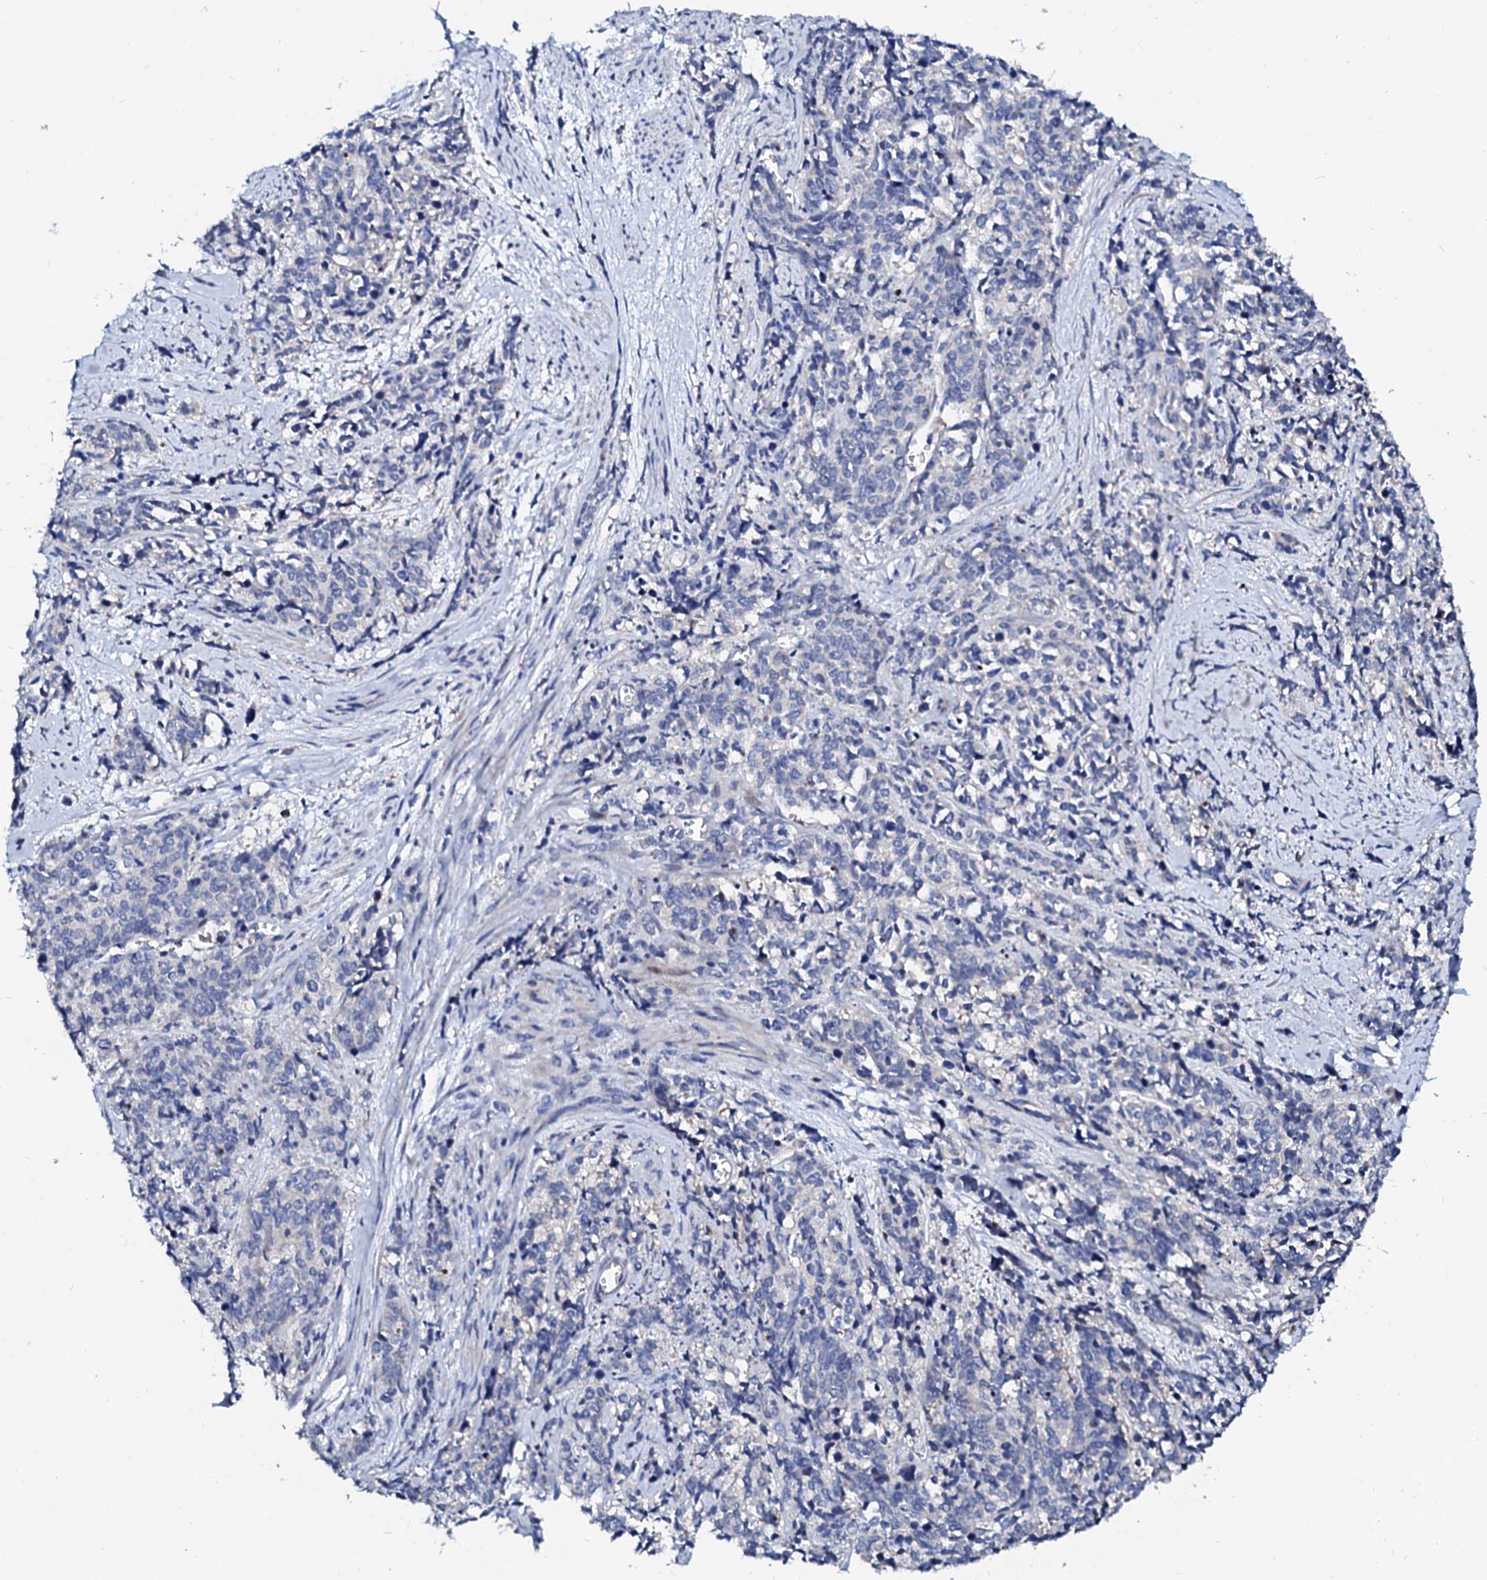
{"staining": {"intensity": "negative", "quantity": "none", "location": "none"}, "tissue": "cervical cancer", "cell_type": "Tumor cells", "image_type": "cancer", "snomed": [{"axis": "morphology", "description": "Squamous cell carcinoma, NOS"}, {"axis": "topography", "description": "Cervix"}], "caption": "Tumor cells show no significant protein positivity in cervical cancer (squamous cell carcinoma).", "gene": "SLC10A7", "patient": {"sex": "female", "age": 60}}